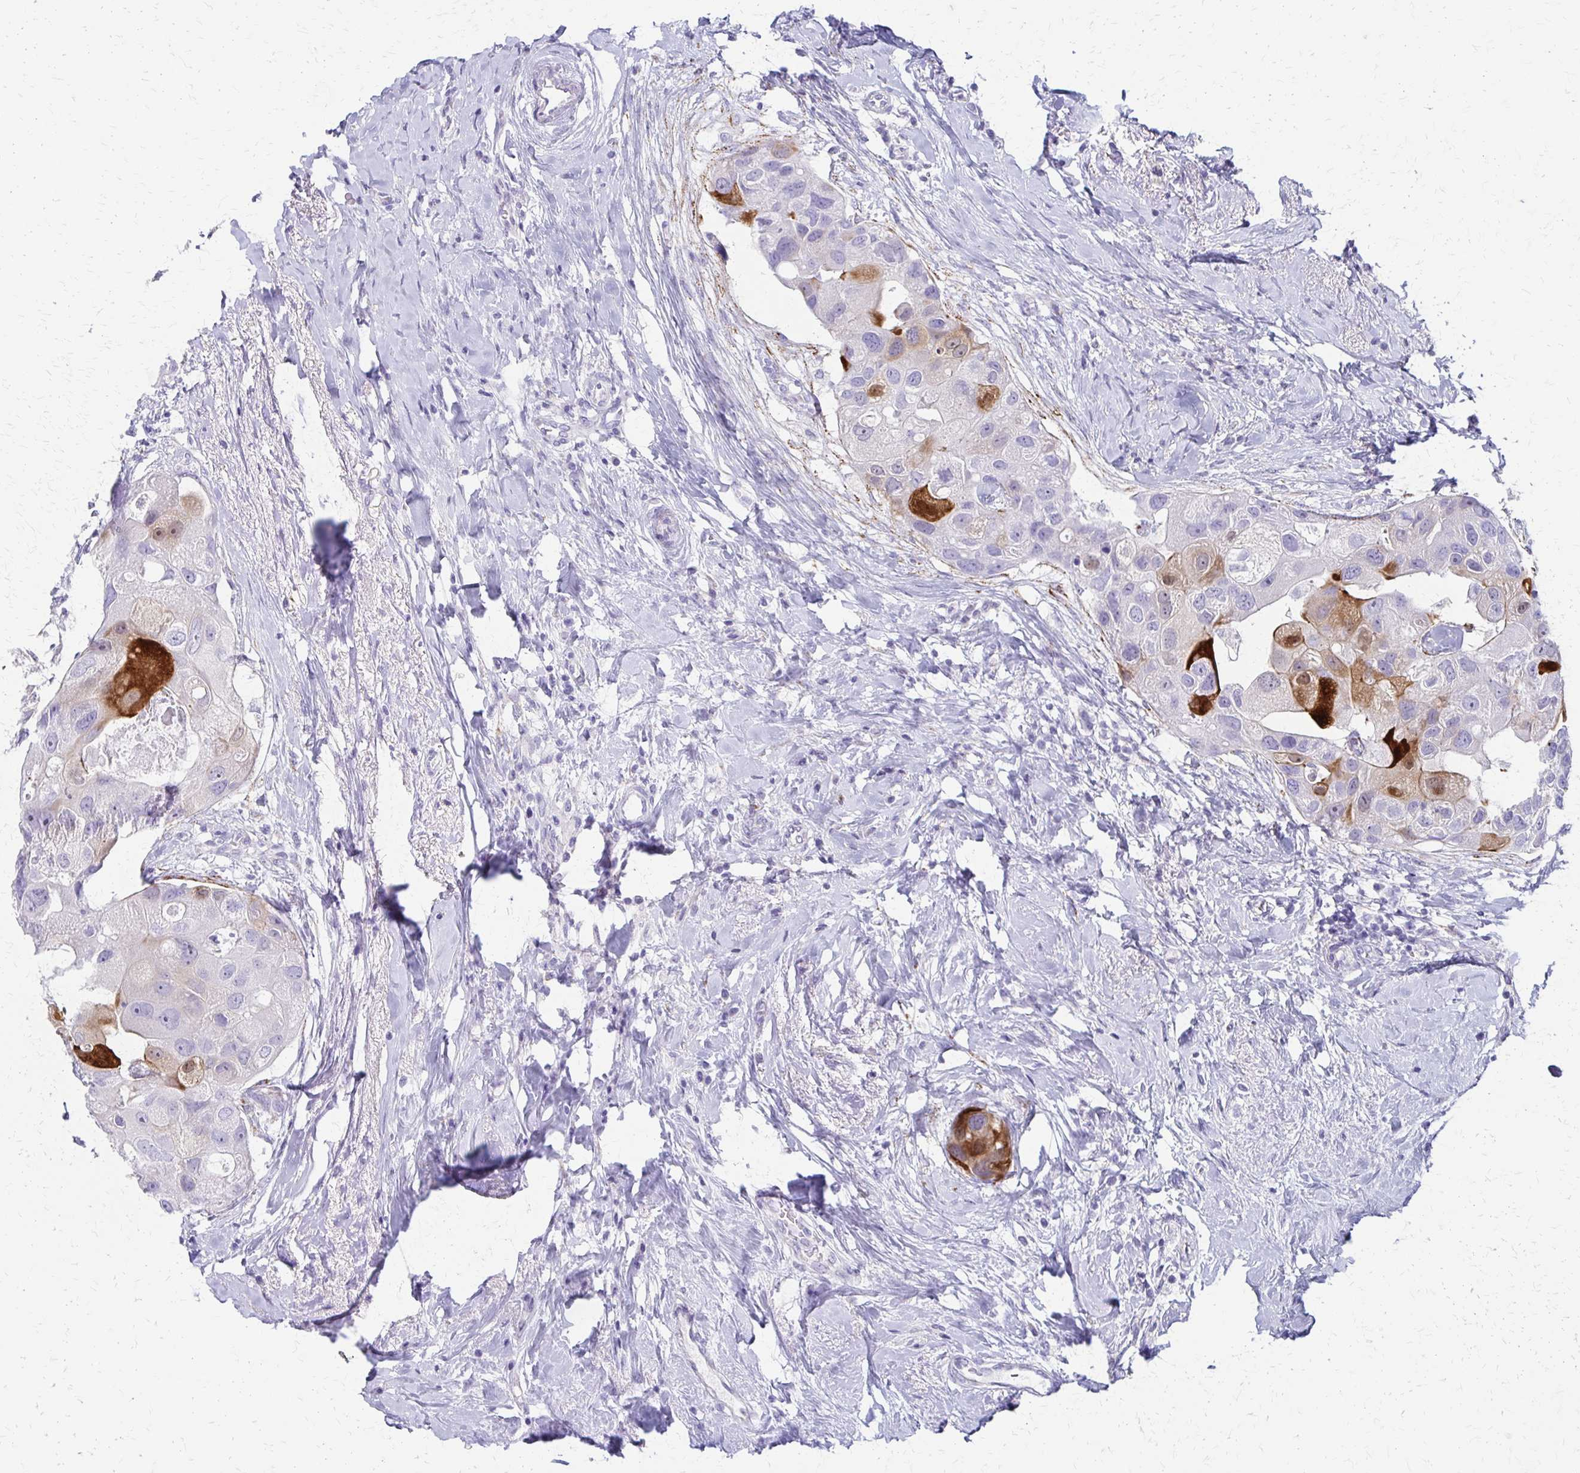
{"staining": {"intensity": "strong", "quantity": "<25%", "location": "cytoplasmic/membranous"}, "tissue": "breast cancer", "cell_type": "Tumor cells", "image_type": "cancer", "snomed": [{"axis": "morphology", "description": "Duct carcinoma"}, {"axis": "topography", "description": "Breast"}], "caption": "Strong cytoplasmic/membranous expression for a protein is seen in approximately <25% of tumor cells of breast cancer (infiltrating ductal carcinoma) using immunohistochemistry (IHC).", "gene": "ZSCAN5B", "patient": {"sex": "female", "age": 43}}